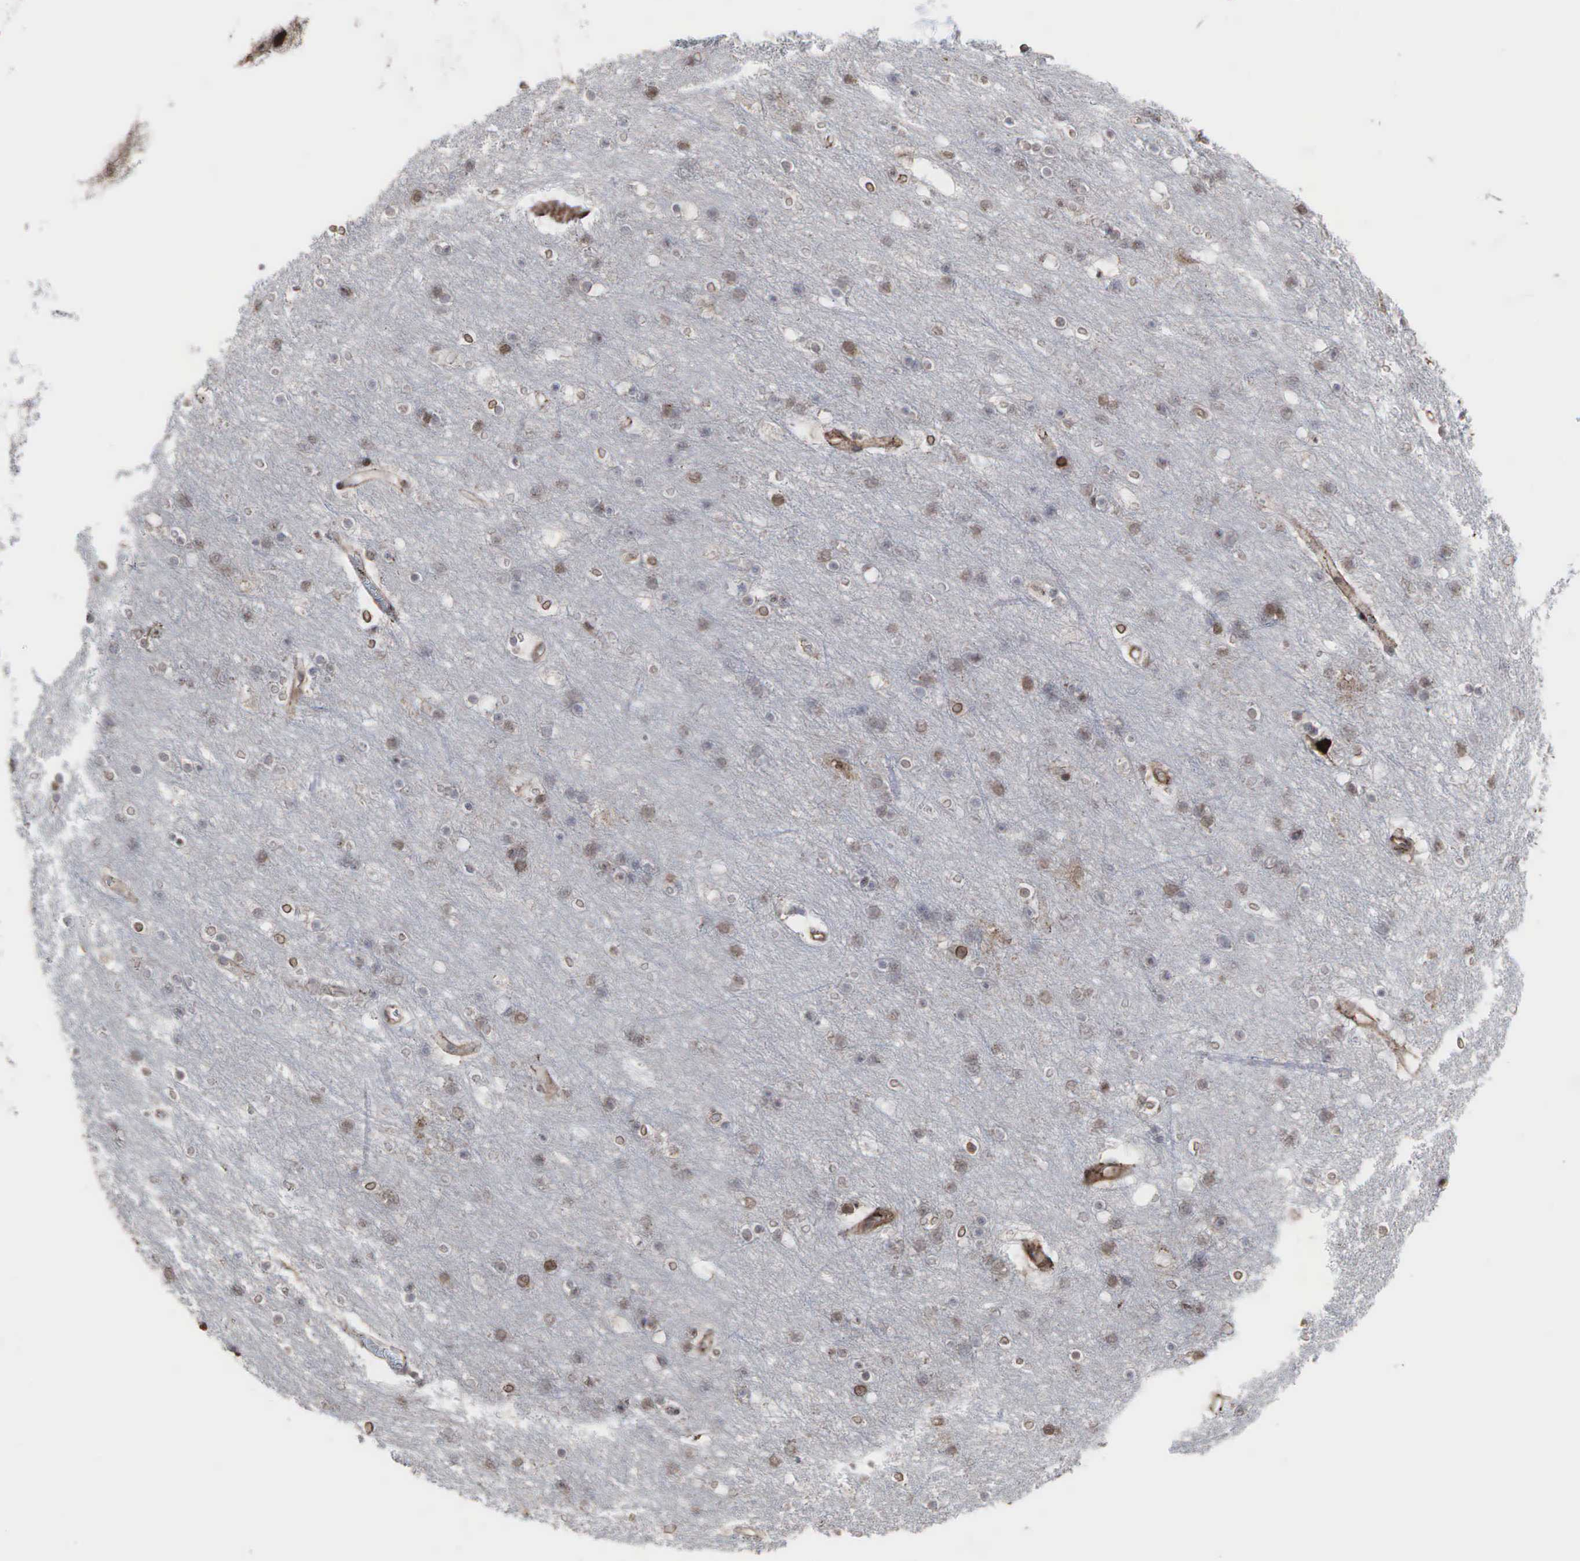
{"staining": {"intensity": "moderate", "quantity": ">75%", "location": "cytoplasmic/membranous"}, "tissue": "cerebral cortex", "cell_type": "Endothelial cells", "image_type": "normal", "snomed": [{"axis": "morphology", "description": "Normal tissue, NOS"}, {"axis": "topography", "description": "Cerebral cortex"}], "caption": "IHC histopathology image of normal cerebral cortex: human cerebral cortex stained using immunohistochemistry displays medium levels of moderate protein expression localized specifically in the cytoplasmic/membranous of endothelial cells, appearing as a cytoplasmic/membranous brown color.", "gene": "GPRASP1", "patient": {"sex": "female", "age": 54}}